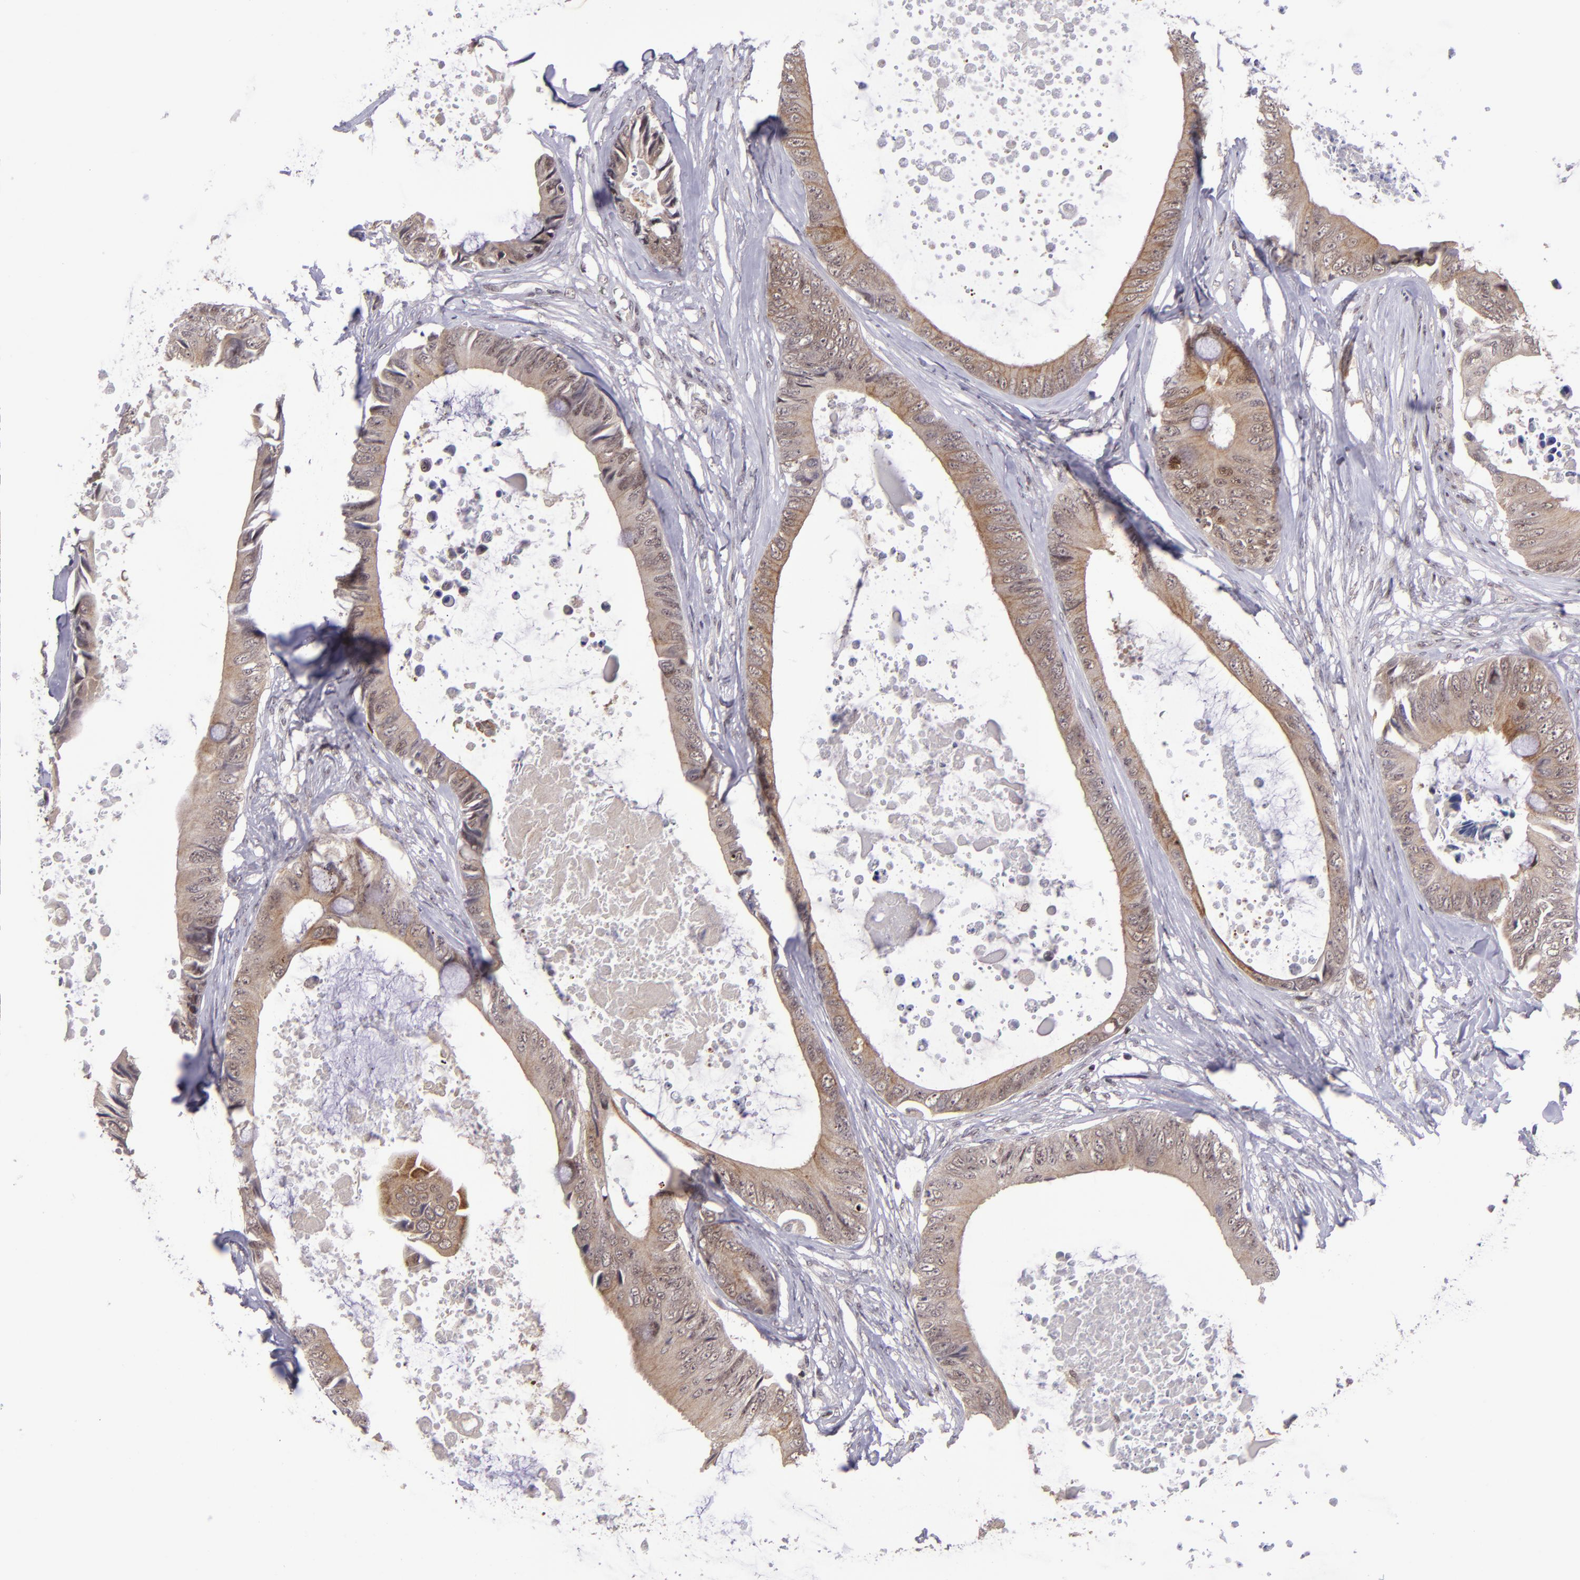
{"staining": {"intensity": "weak", "quantity": ">75%", "location": "cytoplasmic/membranous"}, "tissue": "colorectal cancer", "cell_type": "Tumor cells", "image_type": "cancer", "snomed": [{"axis": "morphology", "description": "Normal tissue, NOS"}, {"axis": "morphology", "description": "Adenocarcinoma, NOS"}, {"axis": "topography", "description": "Rectum"}, {"axis": "topography", "description": "Peripheral nerve tissue"}], "caption": "Colorectal adenocarcinoma stained for a protein (brown) demonstrates weak cytoplasmic/membranous positive positivity in about >75% of tumor cells.", "gene": "PCNX4", "patient": {"sex": "female", "age": 77}}